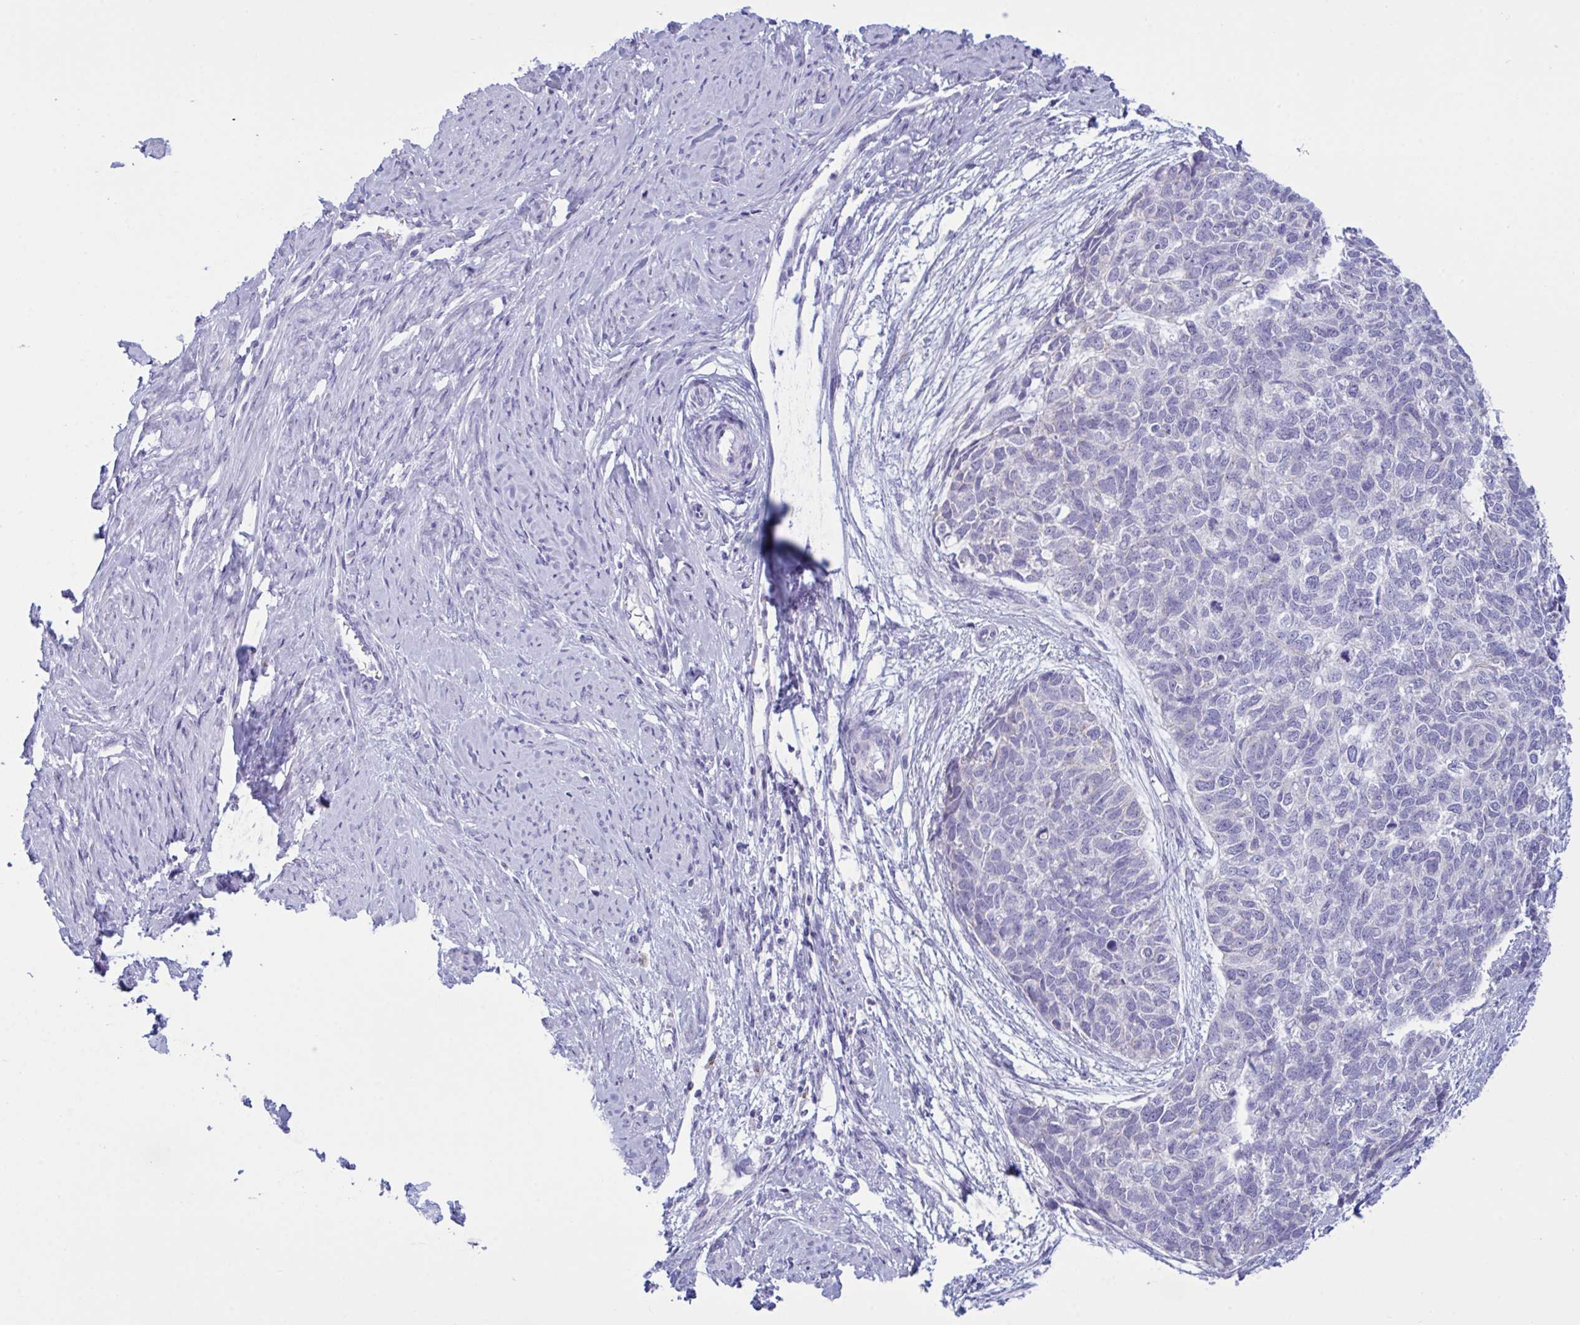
{"staining": {"intensity": "negative", "quantity": "none", "location": "none"}, "tissue": "cervical cancer", "cell_type": "Tumor cells", "image_type": "cancer", "snomed": [{"axis": "morphology", "description": "Squamous cell carcinoma, NOS"}, {"axis": "topography", "description": "Cervix"}], "caption": "Protein analysis of squamous cell carcinoma (cervical) shows no significant expression in tumor cells.", "gene": "BBS1", "patient": {"sex": "female", "age": 63}}